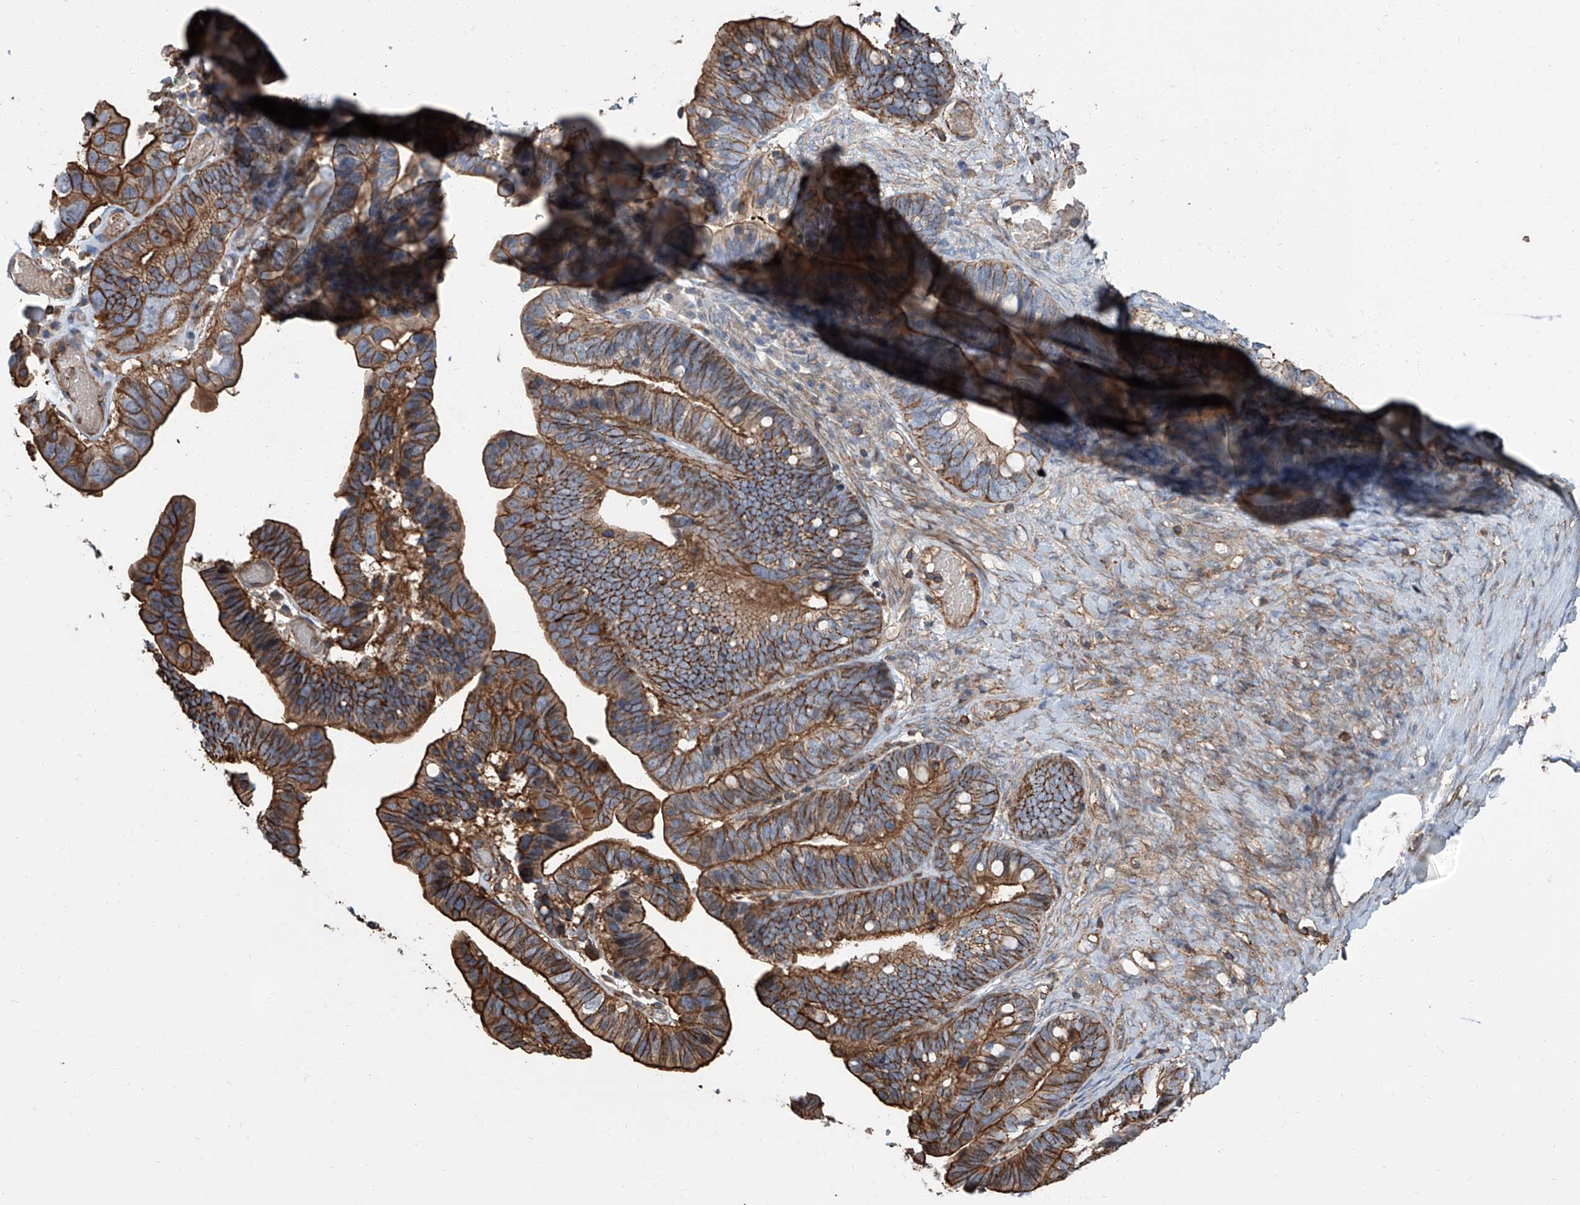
{"staining": {"intensity": "strong", "quantity": ">75%", "location": "cytoplasmic/membranous"}, "tissue": "ovarian cancer", "cell_type": "Tumor cells", "image_type": "cancer", "snomed": [{"axis": "morphology", "description": "Cystadenocarcinoma, serous, NOS"}, {"axis": "topography", "description": "Ovary"}], "caption": "IHC of ovarian cancer (serous cystadenocarcinoma) reveals high levels of strong cytoplasmic/membranous expression in approximately >75% of tumor cells. (Brightfield microscopy of DAB IHC at high magnification).", "gene": "PIEZO2", "patient": {"sex": "female", "age": 56}}